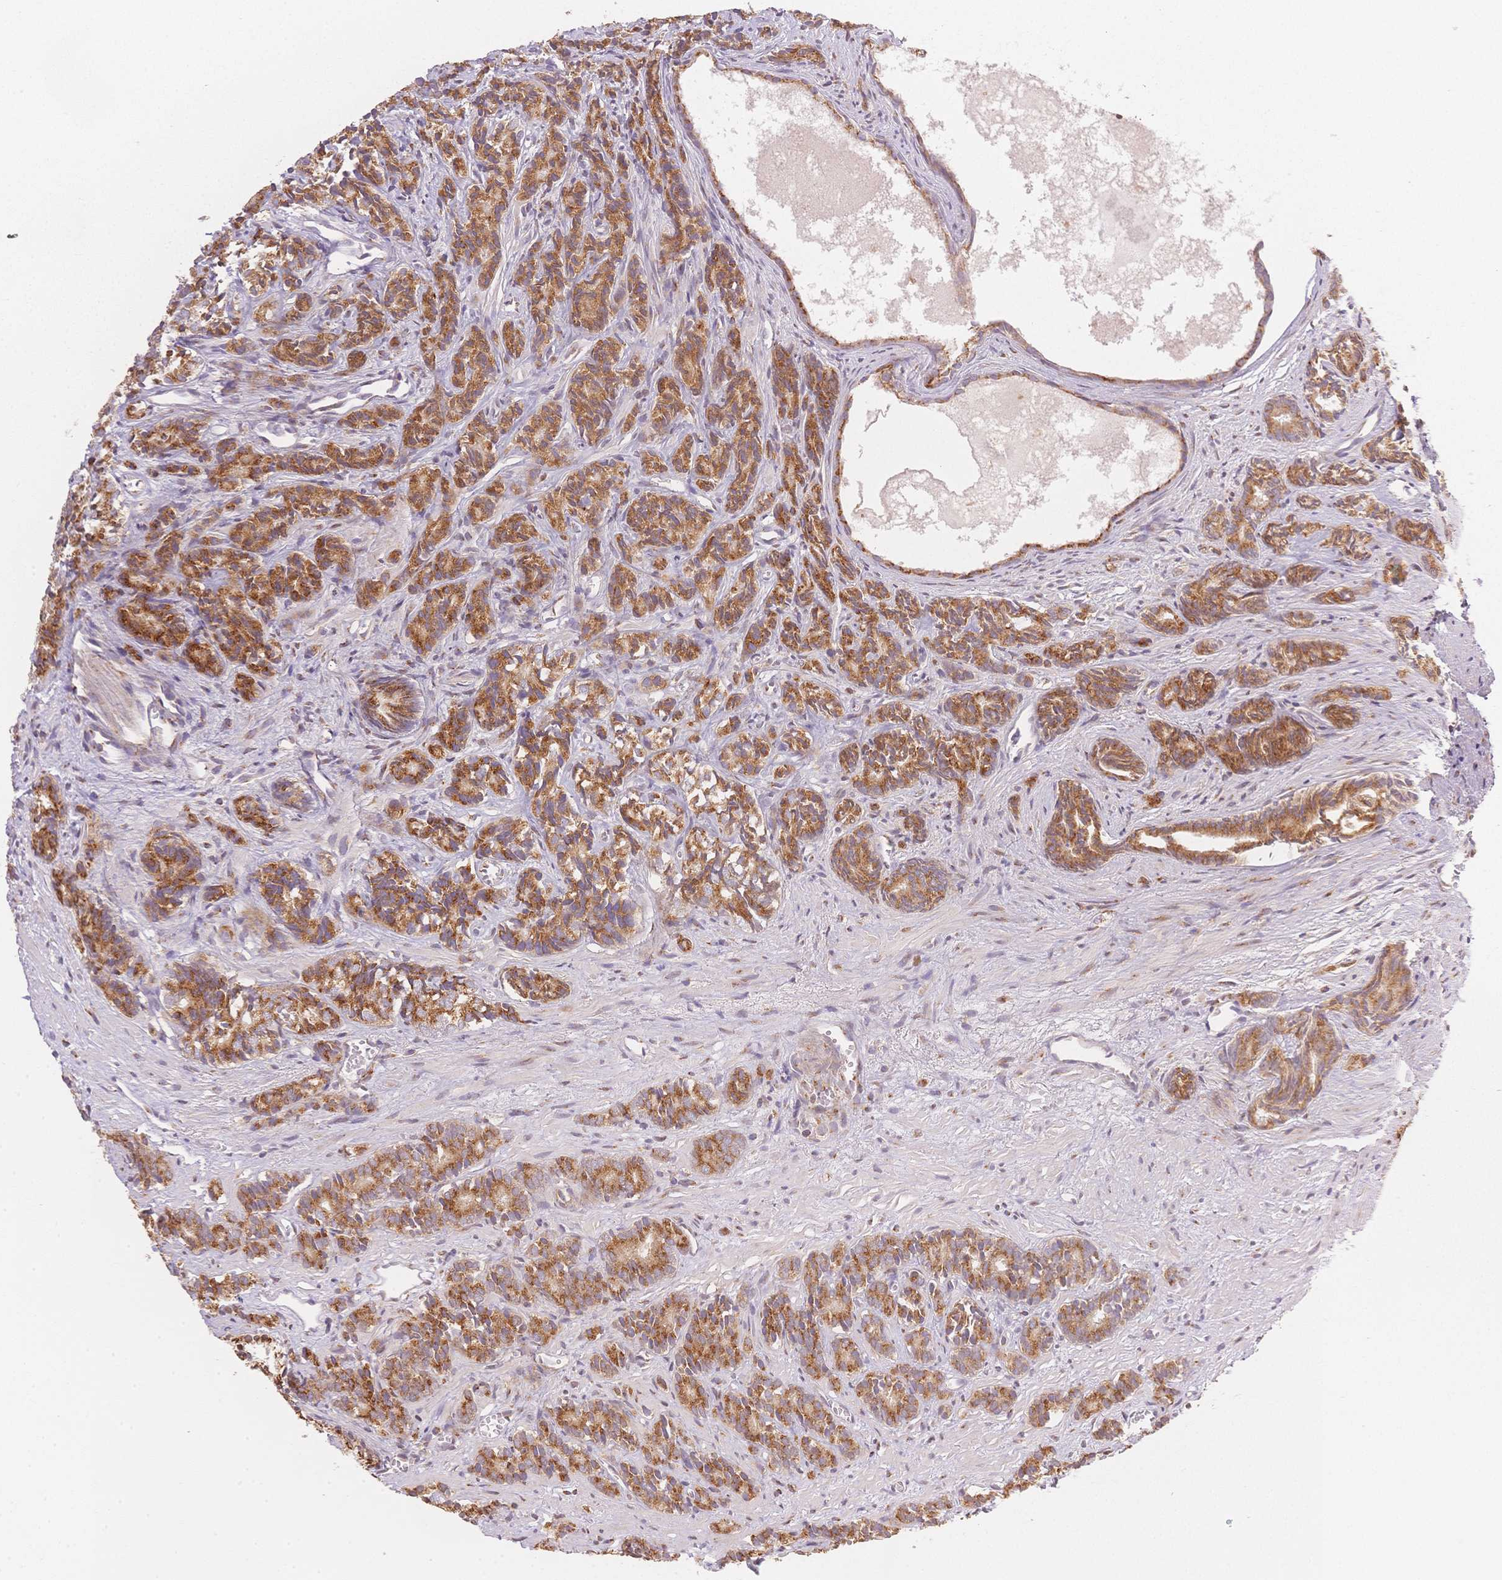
{"staining": {"intensity": "moderate", "quantity": ">75%", "location": "cytoplasmic/membranous"}, "tissue": "prostate cancer", "cell_type": "Tumor cells", "image_type": "cancer", "snomed": [{"axis": "morphology", "description": "Adenocarcinoma, High grade"}, {"axis": "topography", "description": "Prostate"}], "caption": "There is medium levels of moderate cytoplasmic/membranous expression in tumor cells of prostate cancer (adenocarcinoma (high-grade)), as demonstrated by immunohistochemical staining (brown color).", "gene": "STK39", "patient": {"sex": "male", "age": 84}}